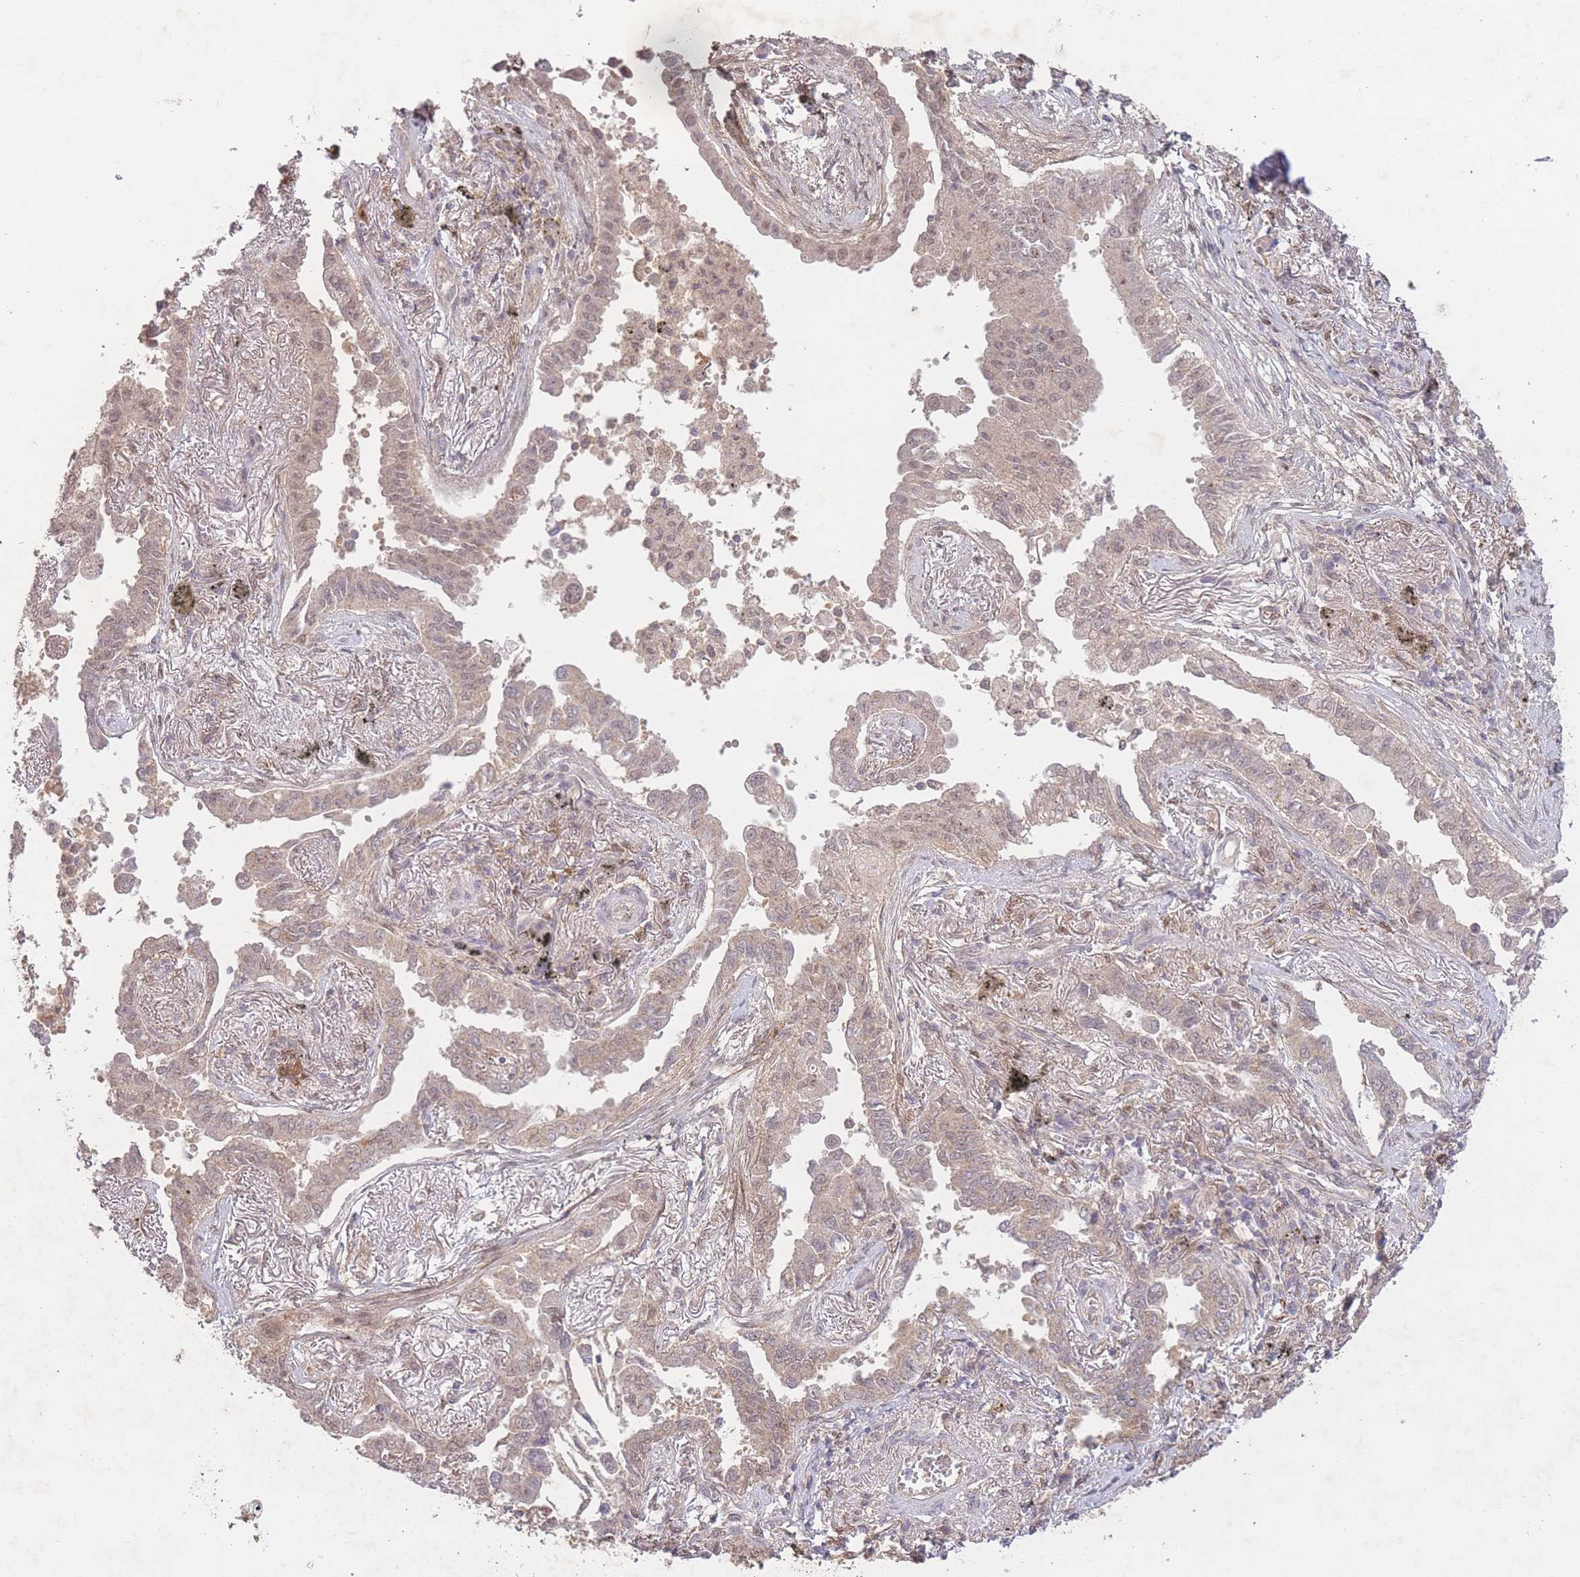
{"staining": {"intensity": "weak", "quantity": ">75%", "location": "cytoplasmic/membranous,nuclear"}, "tissue": "lung cancer", "cell_type": "Tumor cells", "image_type": "cancer", "snomed": [{"axis": "morphology", "description": "Adenocarcinoma, NOS"}, {"axis": "topography", "description": "Lung"}], "caption": "Tumor cells exhibit weak cytoplasmic/membranous and nuclear staining in about >75% of cells in adenocarcinoma (lung).", "gene": "RNF144B", "patient": {"sex": "male", "age": 67}}